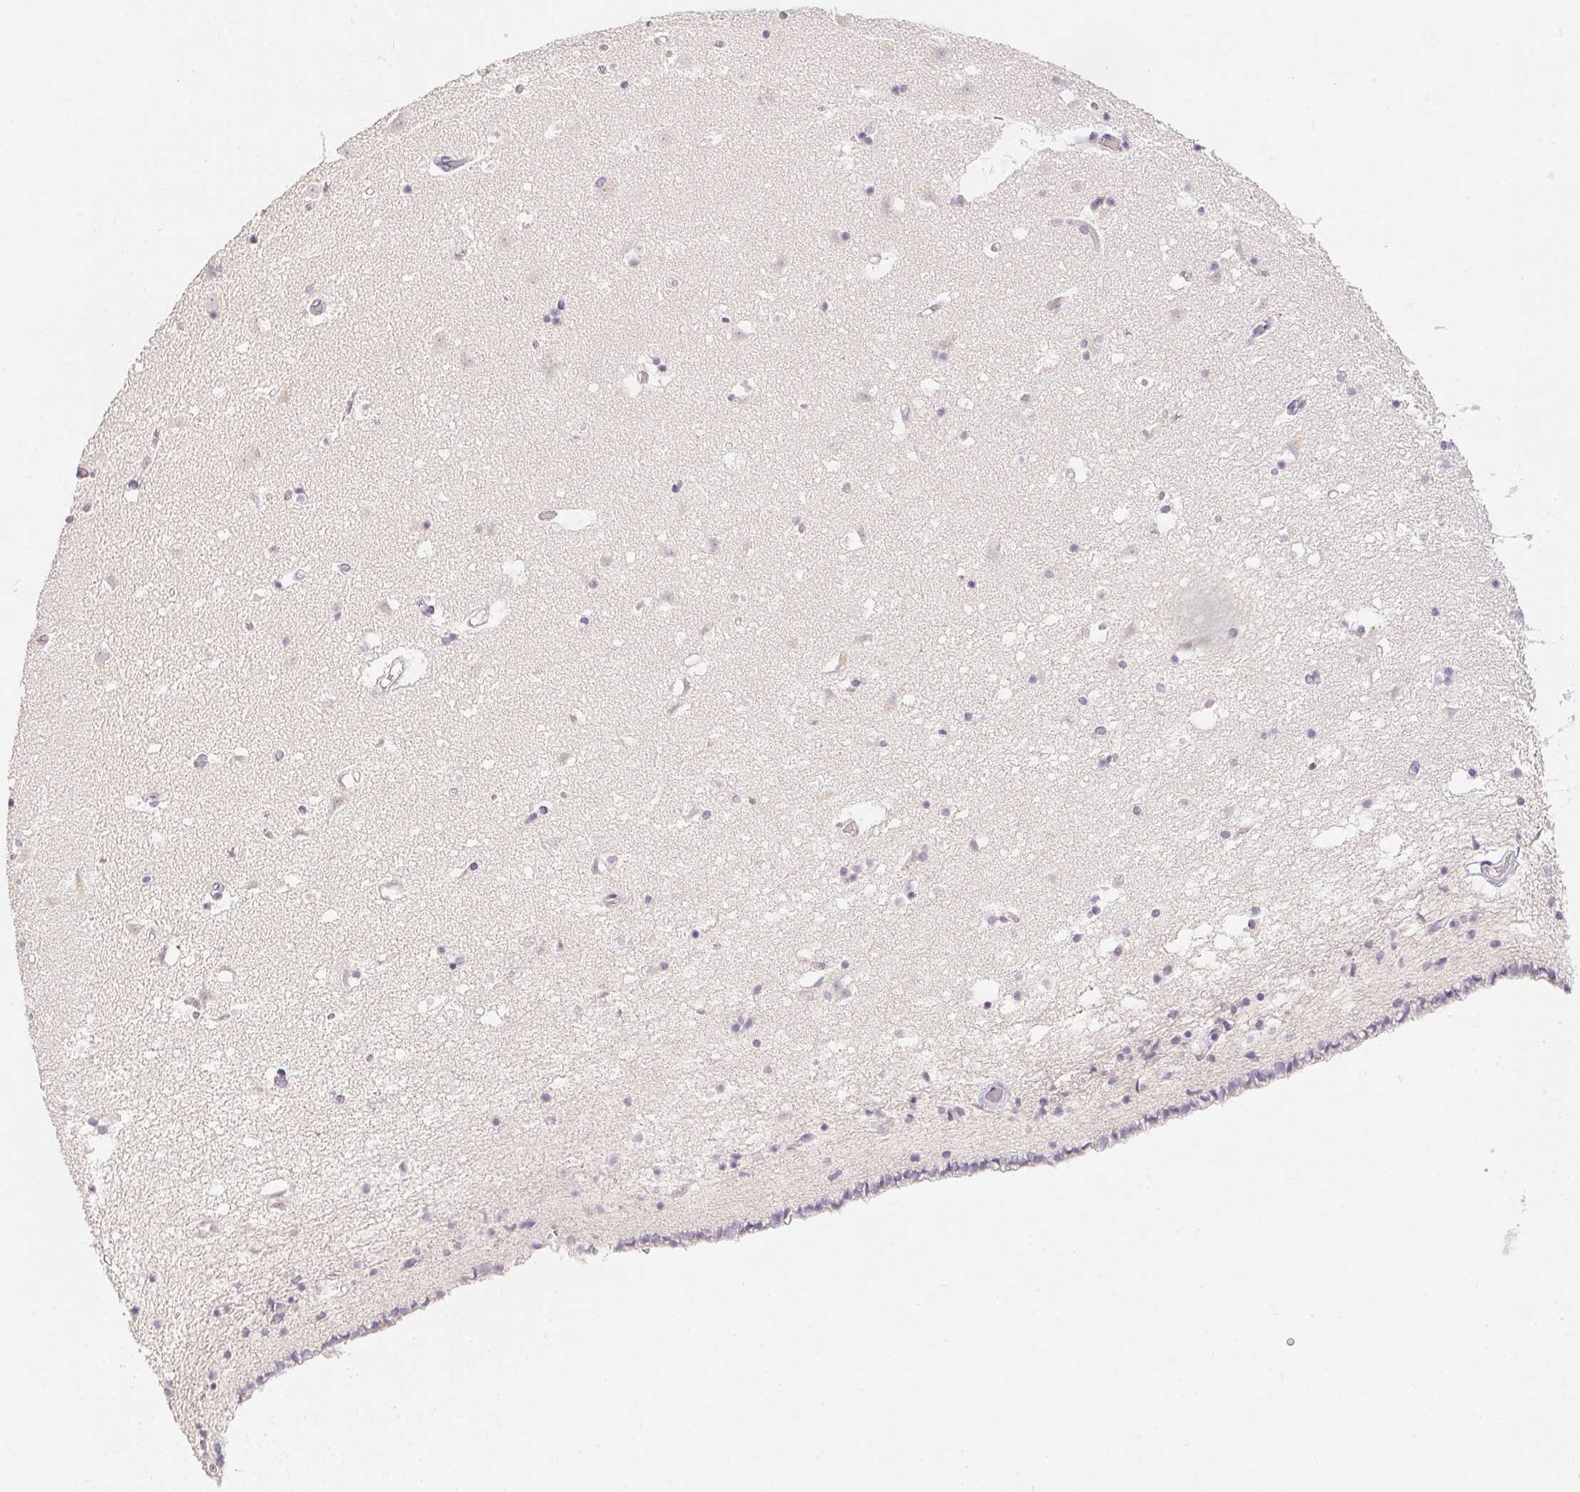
{"staining": {"intensity": "negative", "quantity": "none", "location": "none"}, "tissue": "caudate", "cell_type": "Glial cells", "image_type": "normal", "snomed": [{"axis": "morphology", "description": "Normal tissue, NOS"}, {"axis": "topography", "description": "Lateral ventricle wall"}], "caption": "A micrograph of caudate stained for a protein demonstrates no brown staining in glial cells.", "gene": "PPY", "patient": {"sex": "female", "age": 42}}